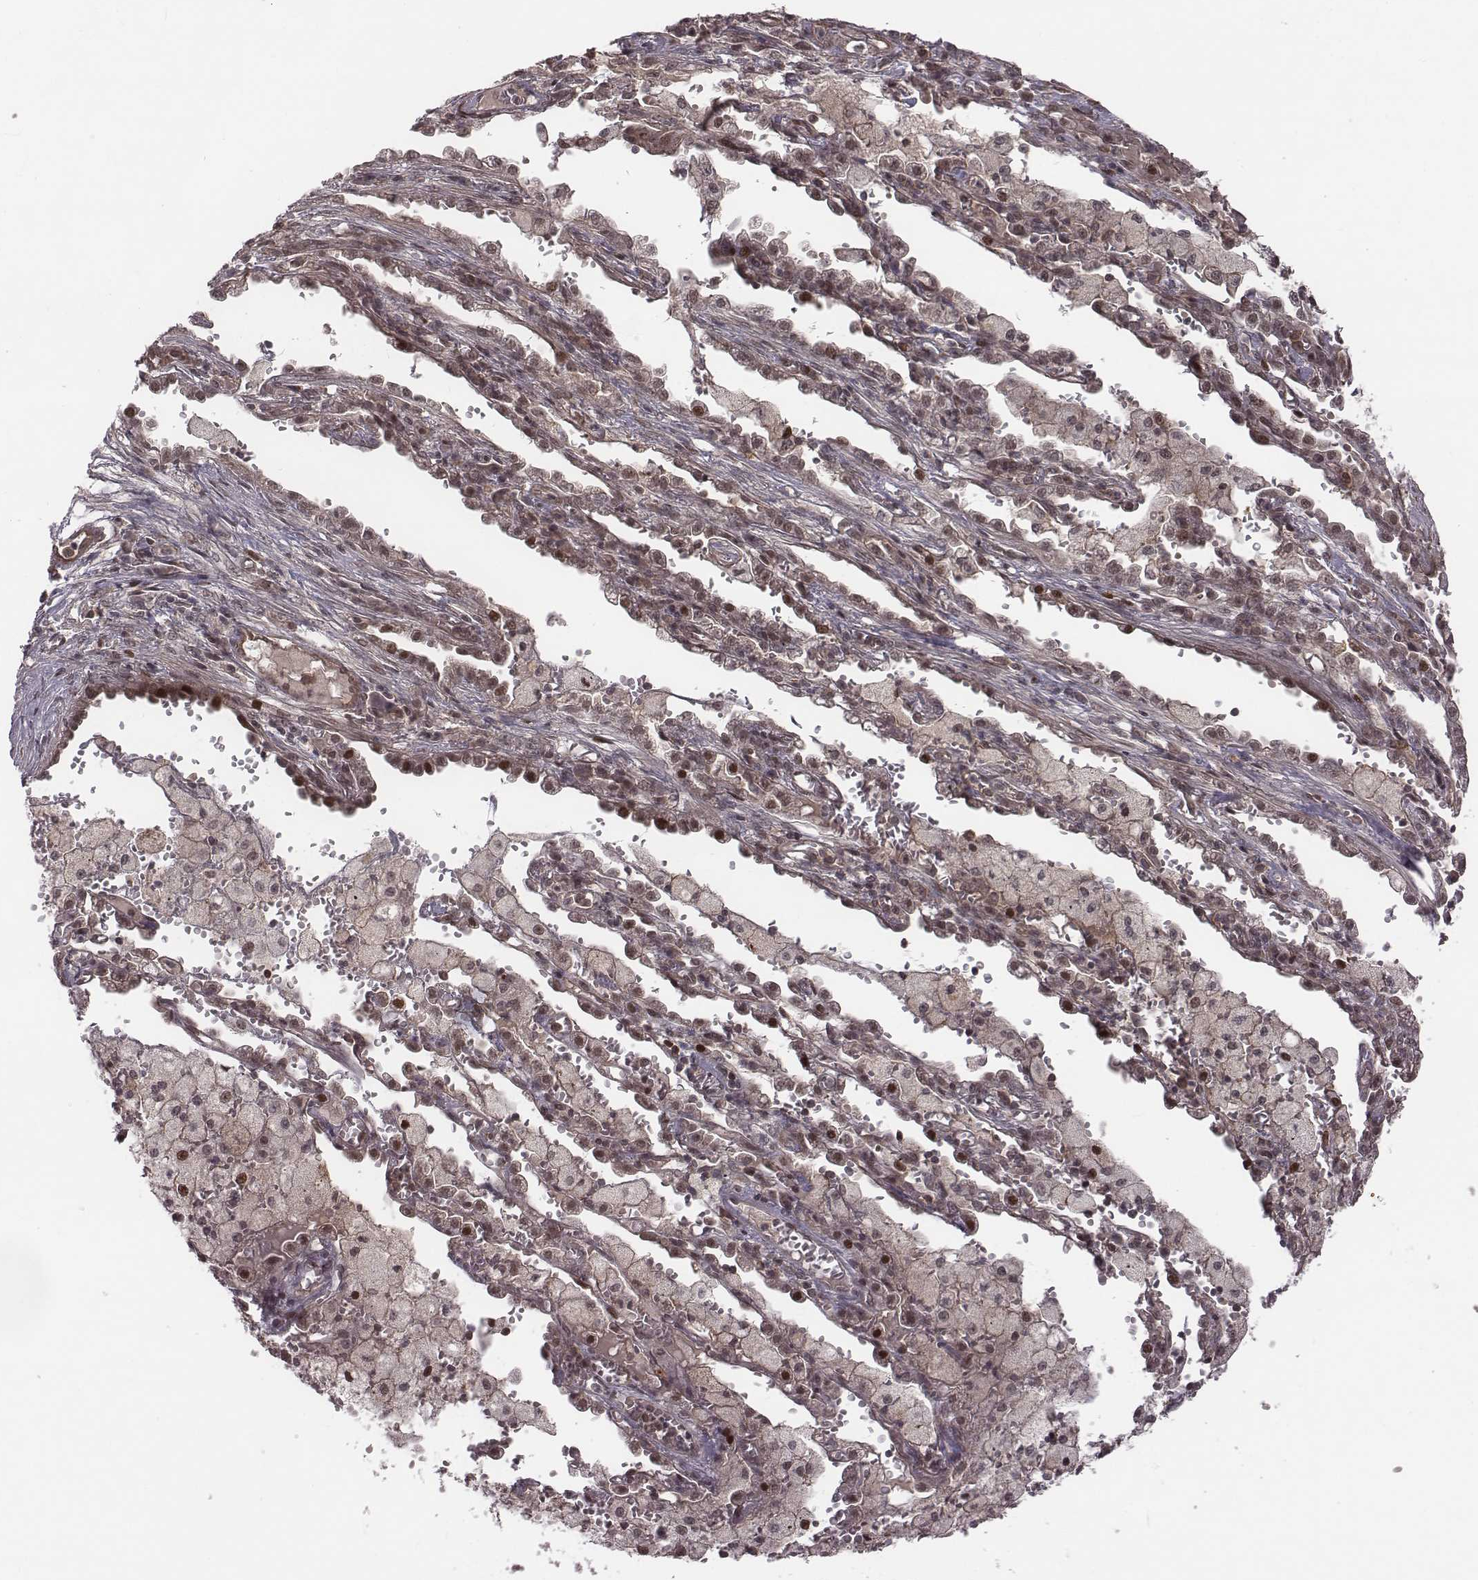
{"staining": {"intensity": "weak", "quantity": ">75%", "location": "nuclear"}, "tissue": "lung cancer", "cell_type": "Tumor cells", "image_type": "cancer", "snomed": [{"axis": "morphology", "description": "Adenocarcinoma, NOS"}, {"axis": "topography", "description": "Lung"}], "caption": "Tumor cells reveal low levels of weak nuclear expression in about >75% of cells in human lung cancer.", "gene": "RPL3", "patient": {"sex": "male", "age": 57}}